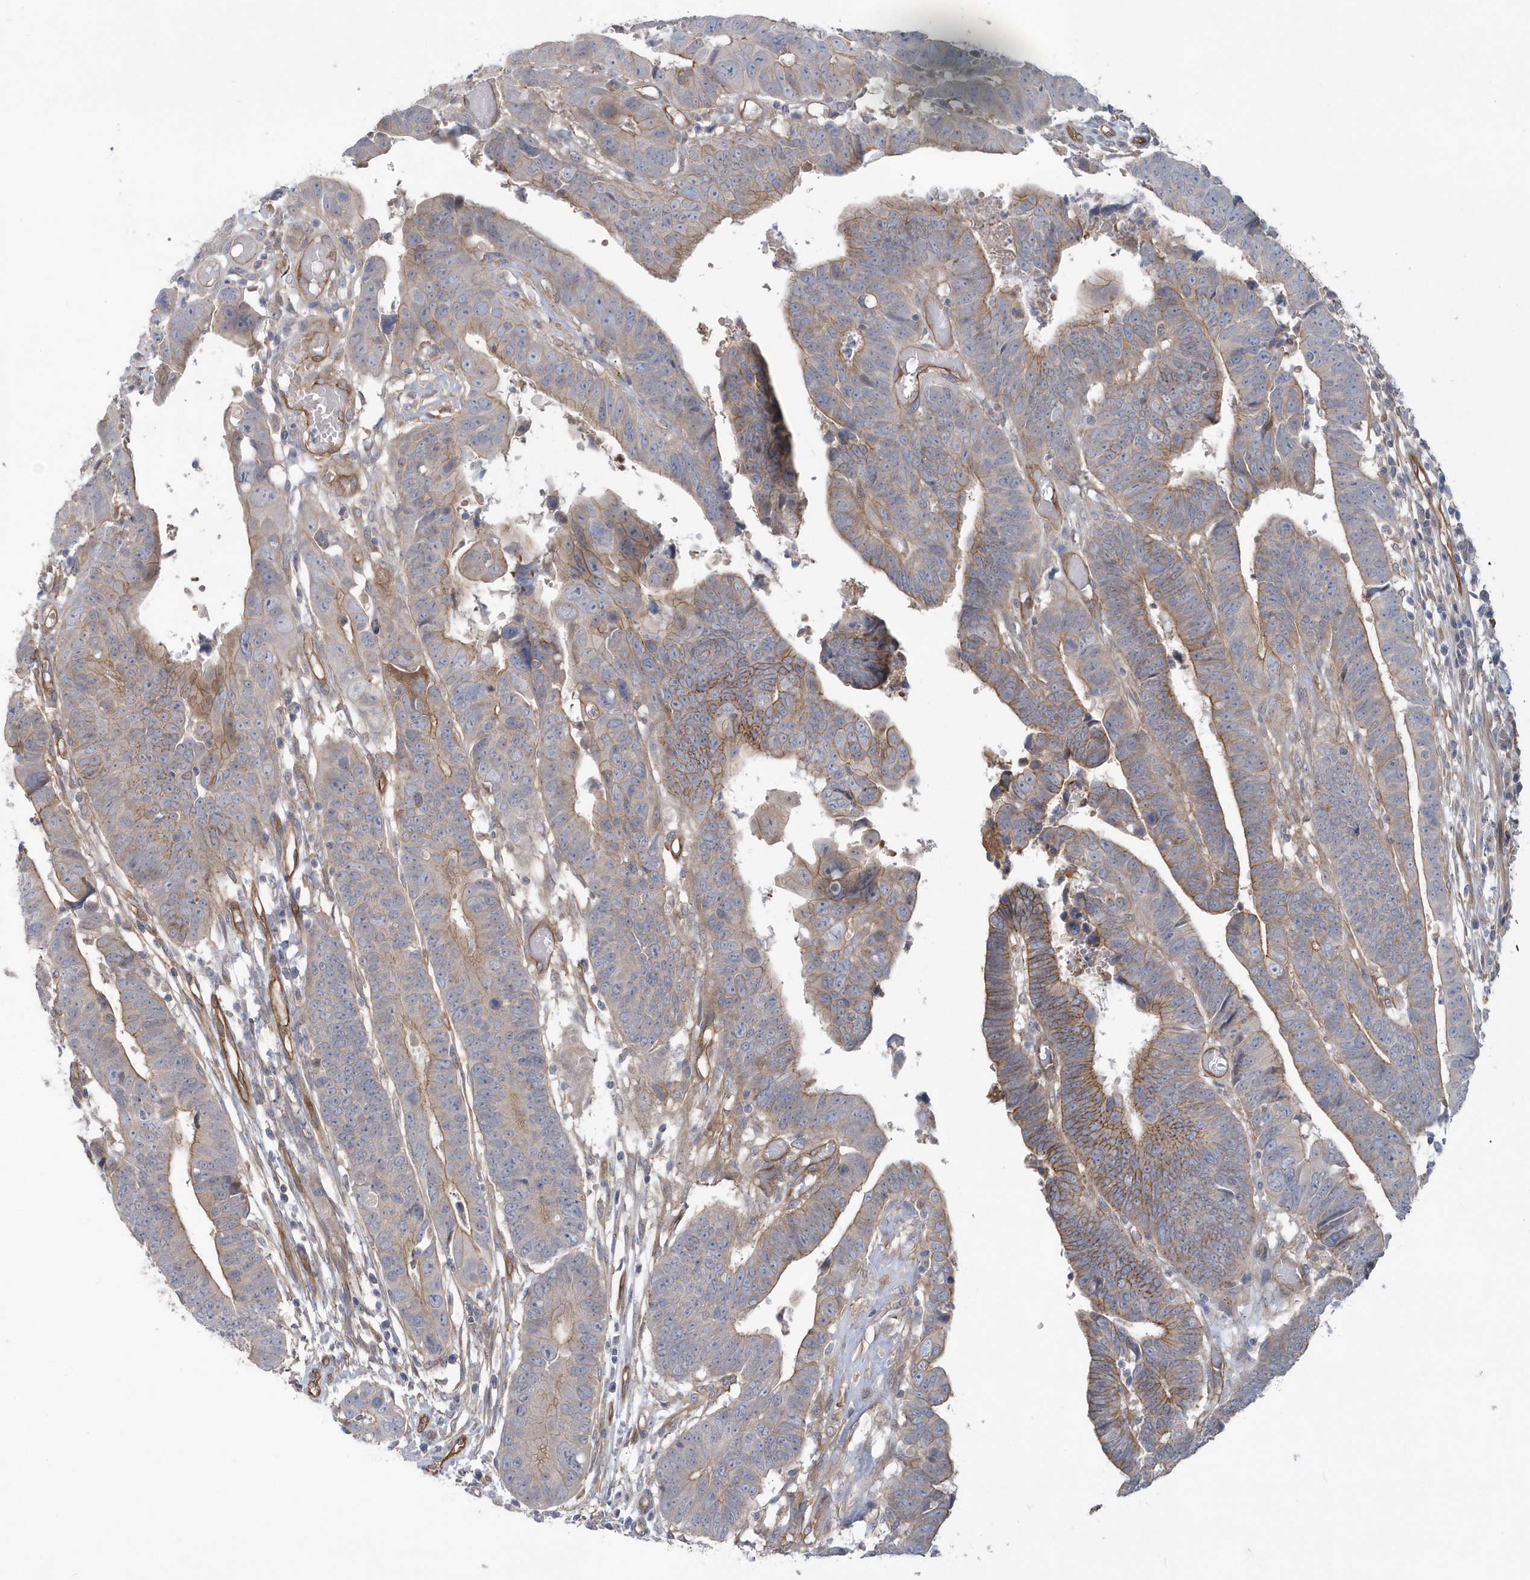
{"staining": {"intensity": "weak", "quantity": "25%-75%", "location": "cytoplasmic/membranous"}, "tissue": "colorectal cancer", "cell_type": "Tumor cells", "image_type": "cancer", "snomed": [{"axis": "morphology", "description": "Adenocarcinoma, NOS"}, {"axis": "topography", "description": "Rectum"}], "caption": "IHC (DAB) staining of colorectal cancer reveals weak cytoplasmic/membranous protein expression in about 25%-75% of tumor cells.", "gene": "RAI14", "patient": {"sex": "female", "age": 65}}